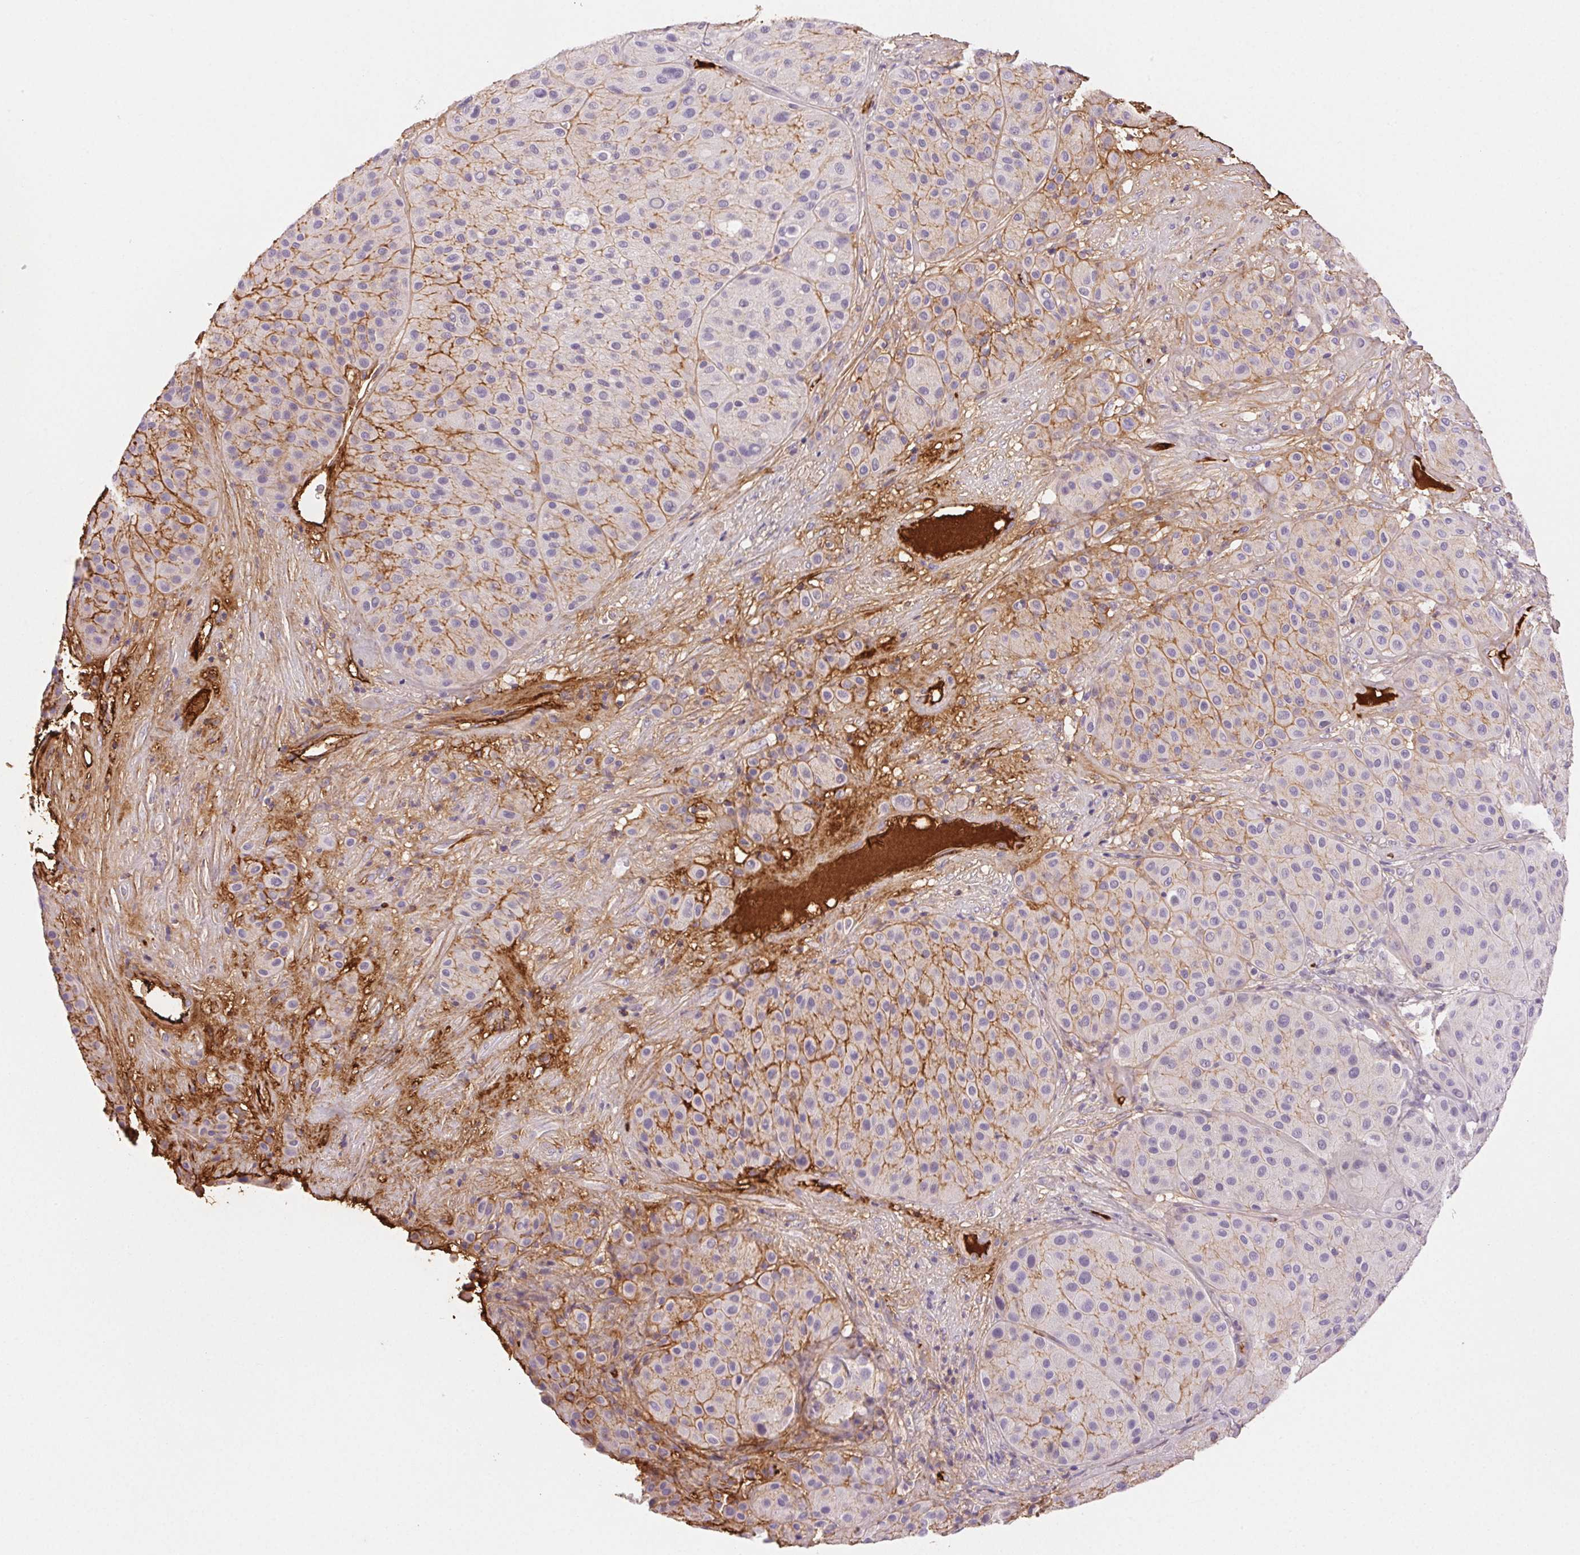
{"staining": {"intensity": "moderate", "quantity": "<25%", "location": "cytoplasmic/membranous"}, "tissue": "melanoma", "cell_type": "Tumor cells", "image_type": "cancer", "snomed": [{"axis": "morphology", "description": "Malignant melanoma, Metastatic site"}, {"axis": "topography", "description": "Smooth muscle"}], "caption": "The immunohistochemical stain highlights moderate cytoplasmic/membranous positivity in tumor cells of melanoma tissue.", "gene": "FGA", "patient": {"sex": "male", "age": 41}}